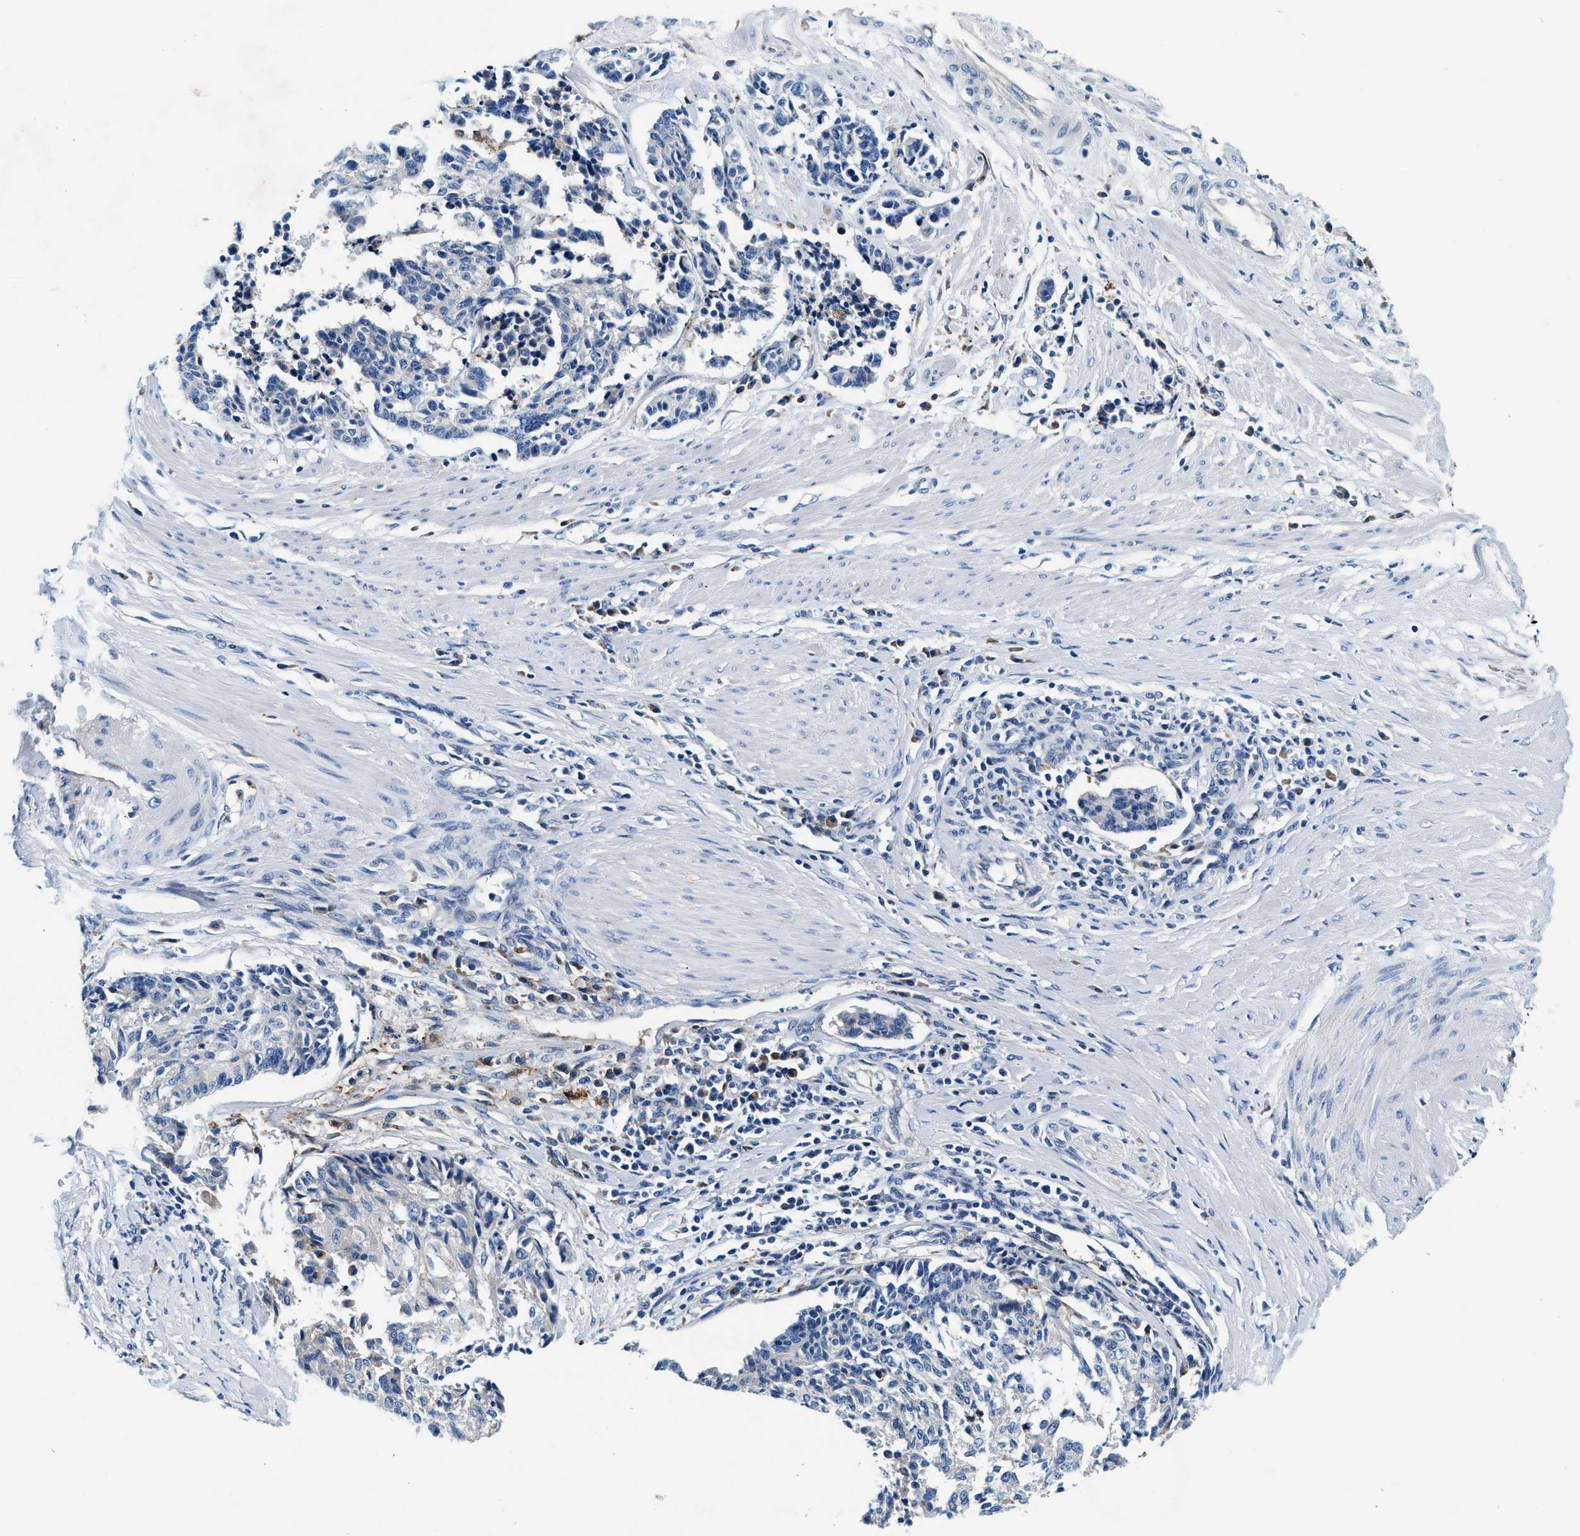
{"staining": {"intensity": "negative", "quantity": "none", "location": "none"}, "tissue": "cervical cancer", "cell_type": "Tumor cells", "image_type": "cancer", "snomed": [{"axis": "morphology", "description": "Normal tissue, NOS"}, {"axis": "morphology", "description": "Squamous cell carcinoma, NOS"}, {"axis": "topography", "description": "Cervix"}], "caption": "DAB (3,3'-diaminobenzidine) immunohistochemical staining of human cervical squamous cell carcinoma reveals no significant expression in tumor cells.", "gene": "SLFN11", "patient": {"sex": "female", "age": 35}}